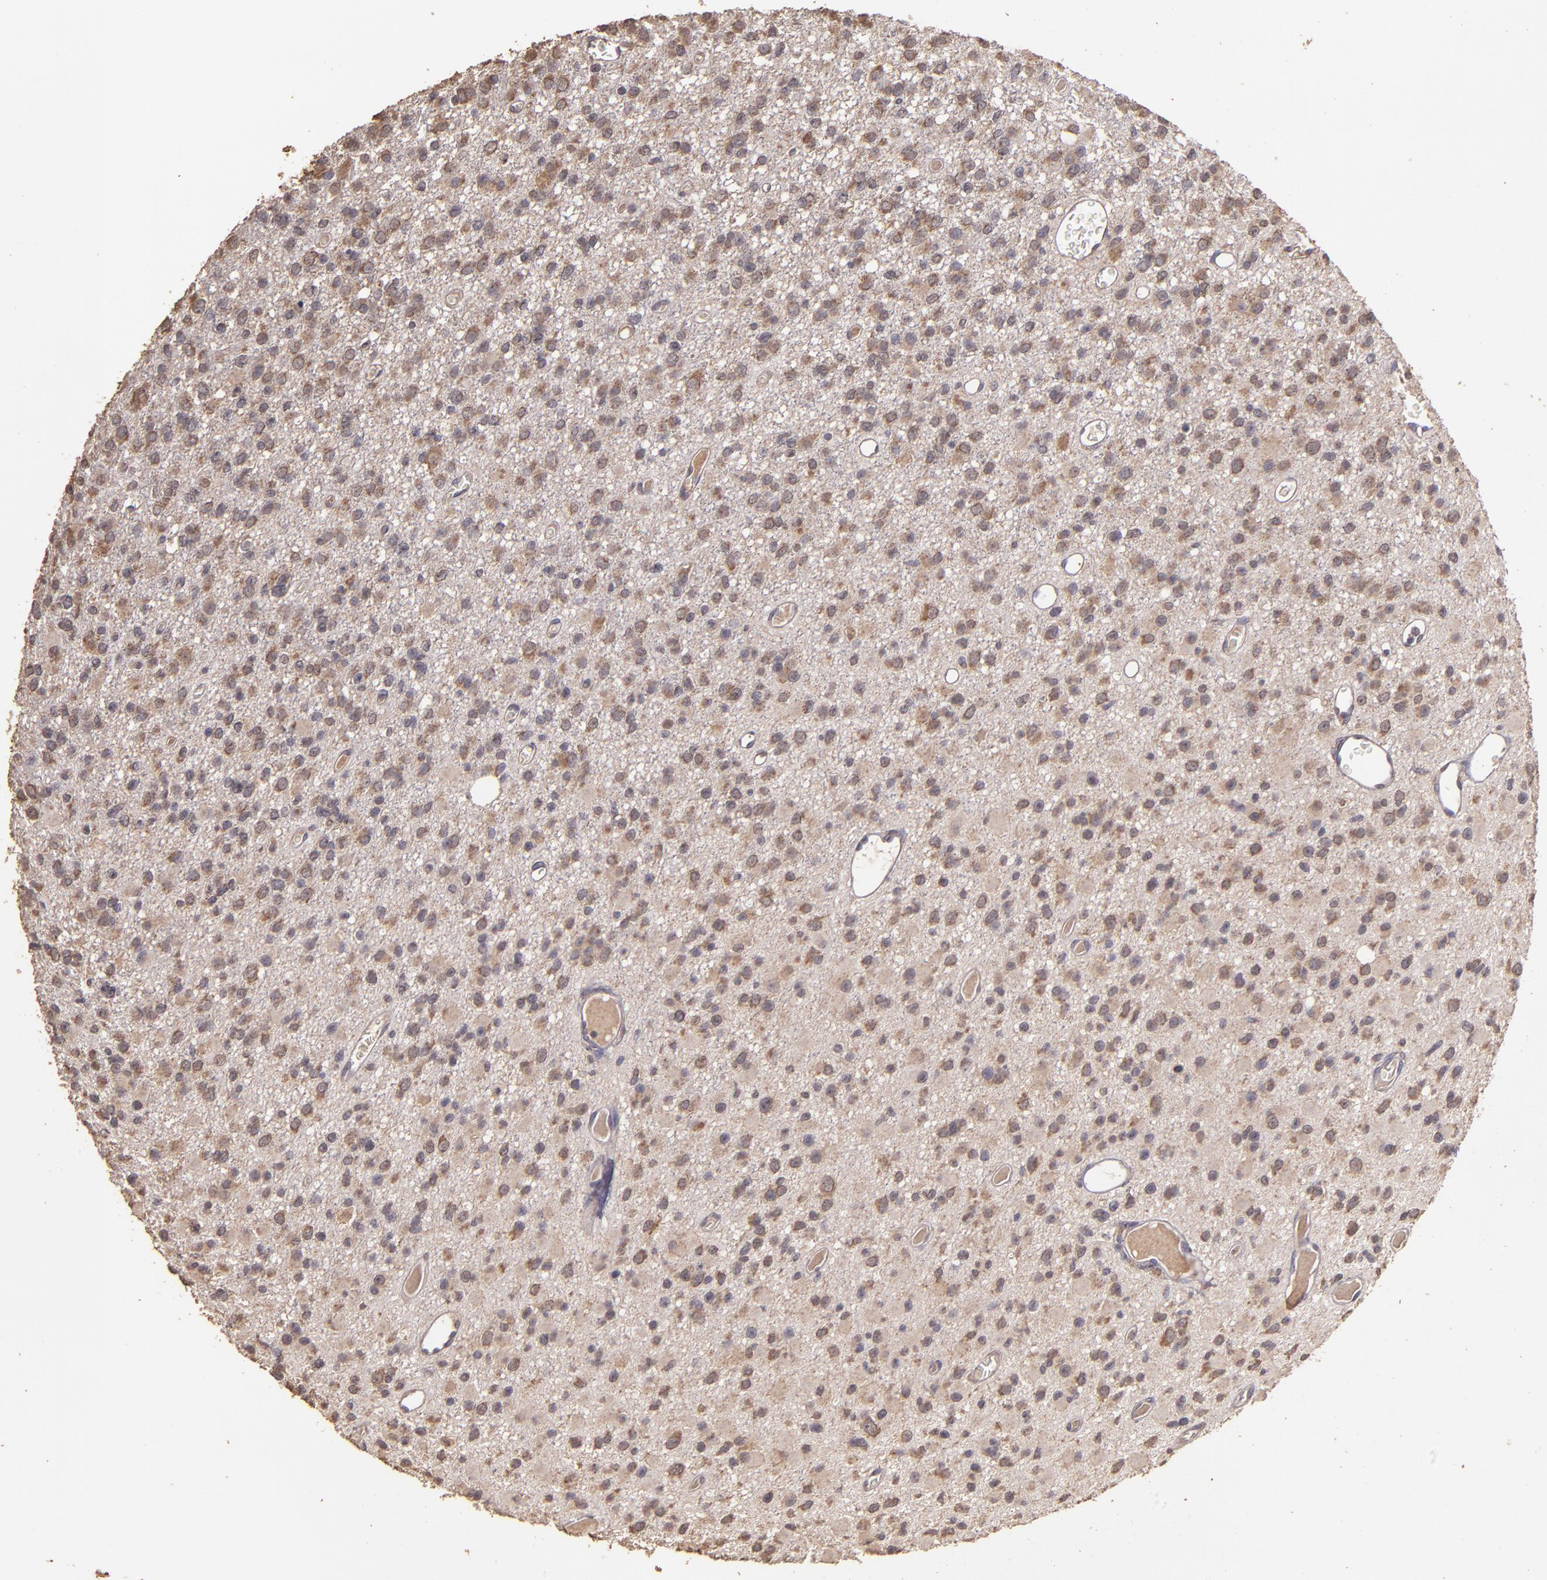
{"staining": {"intensity": "weak", "quantity": ">75%", "location": "cytoplasmic/membranous"}, "tissue": "glioma", "cell_type": "Tumor cells", "image_type": "cancer", "snomed": [{"axis": "morphology", "description": "Glioma, malignant, Low grade"}, {"axis": "topography", "description": "Brain"}], "caption": "Glioma tissue reveals weak cytoplasmic/membranous positivity in about >75% of tumor cells", "gene": "HECTD1", "patient": {"sex": "male", "age": 42}}